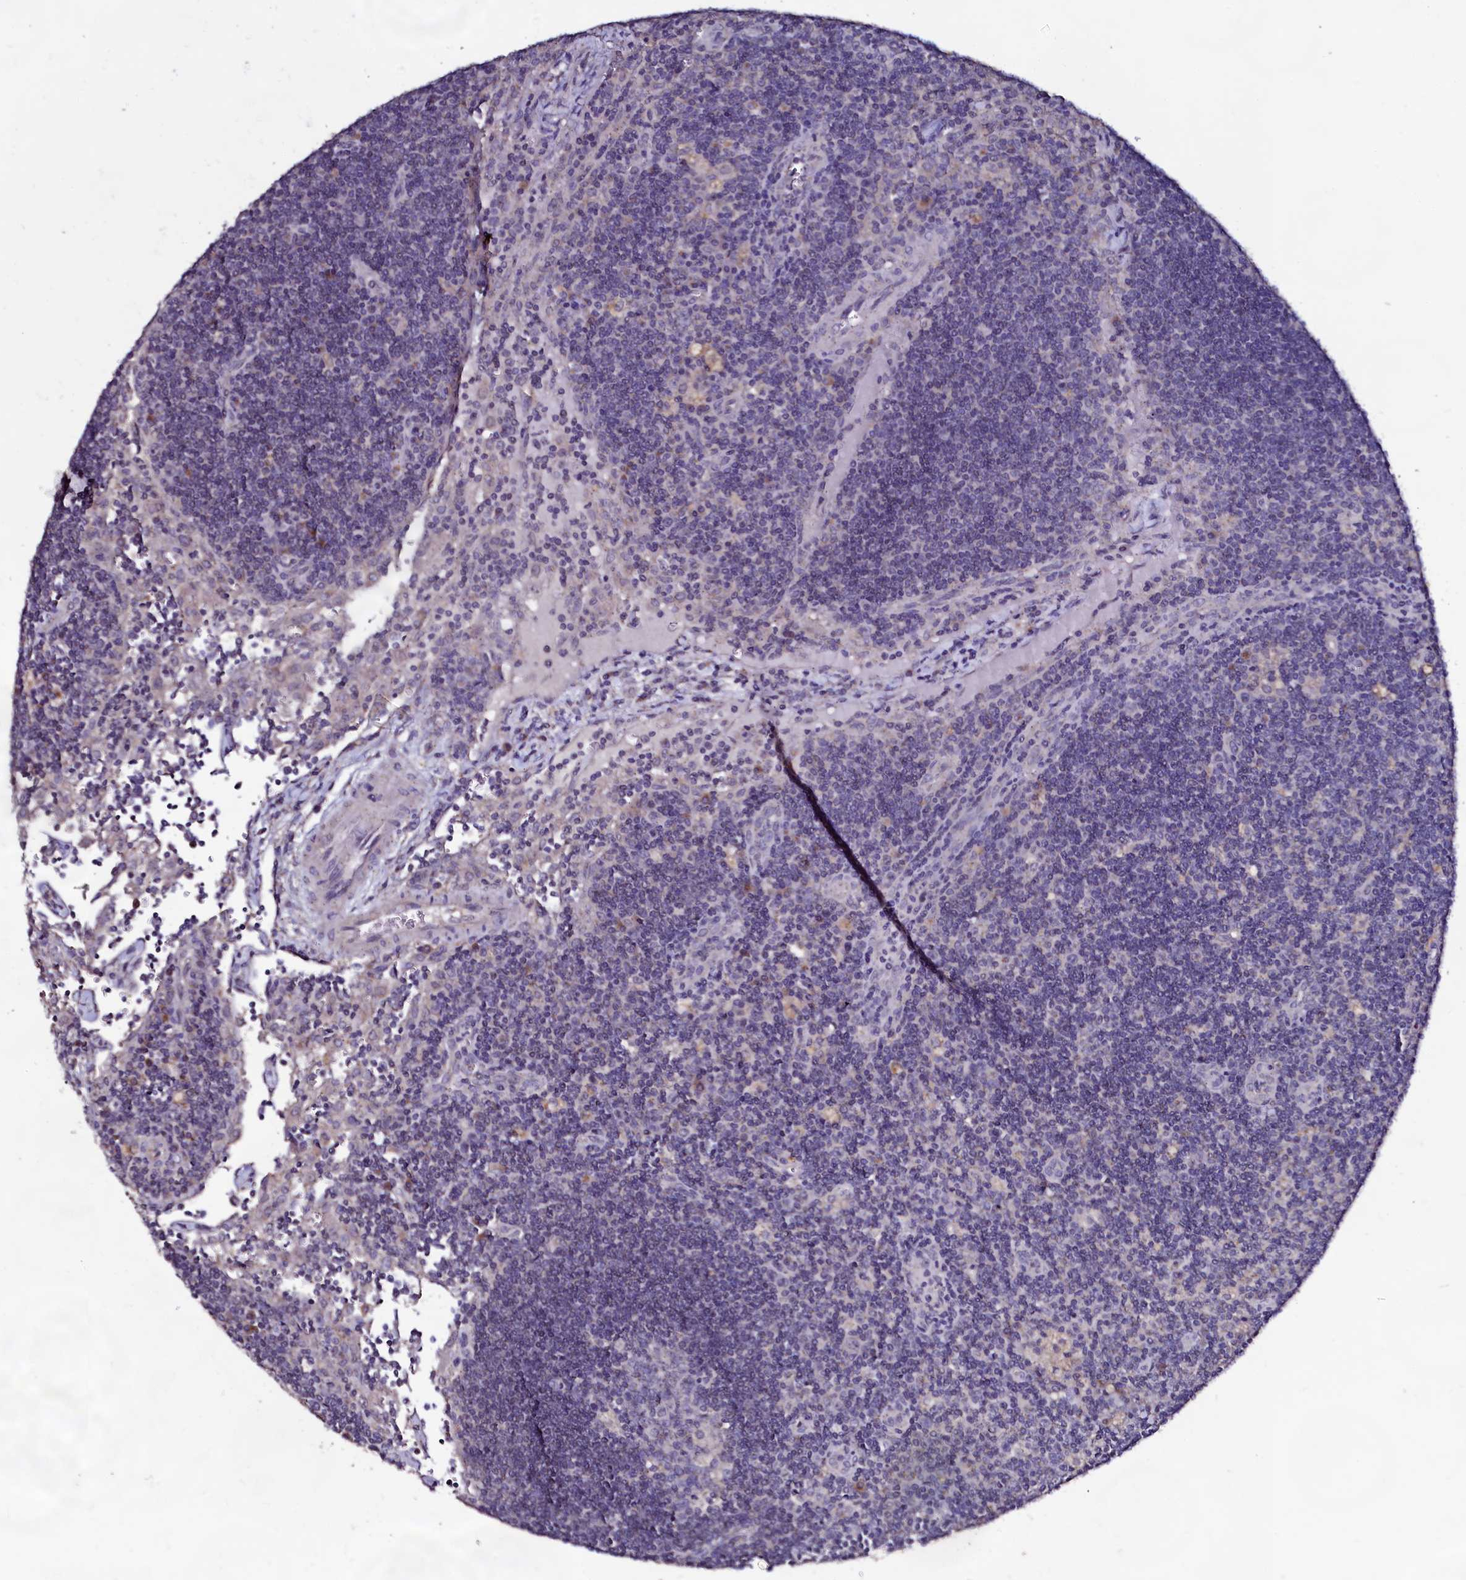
{"staining": {"intensity": "negative", "quantity": "none", "location": "none"}, "tissue": "lymph node", "cell_type": "Germinal center cells", "image_type": "normal", "snomed": [{"axis": "morphology", "description": "Normal tissue, NOS"}, {"axis": "topography", "description": "Lymph node"}], "caption": "The immunohistochemistry image has no significant positivity in germinal center cells of lymph node.", "gene": "USPL1", "patient": {"sex": "male", "age": 58}}